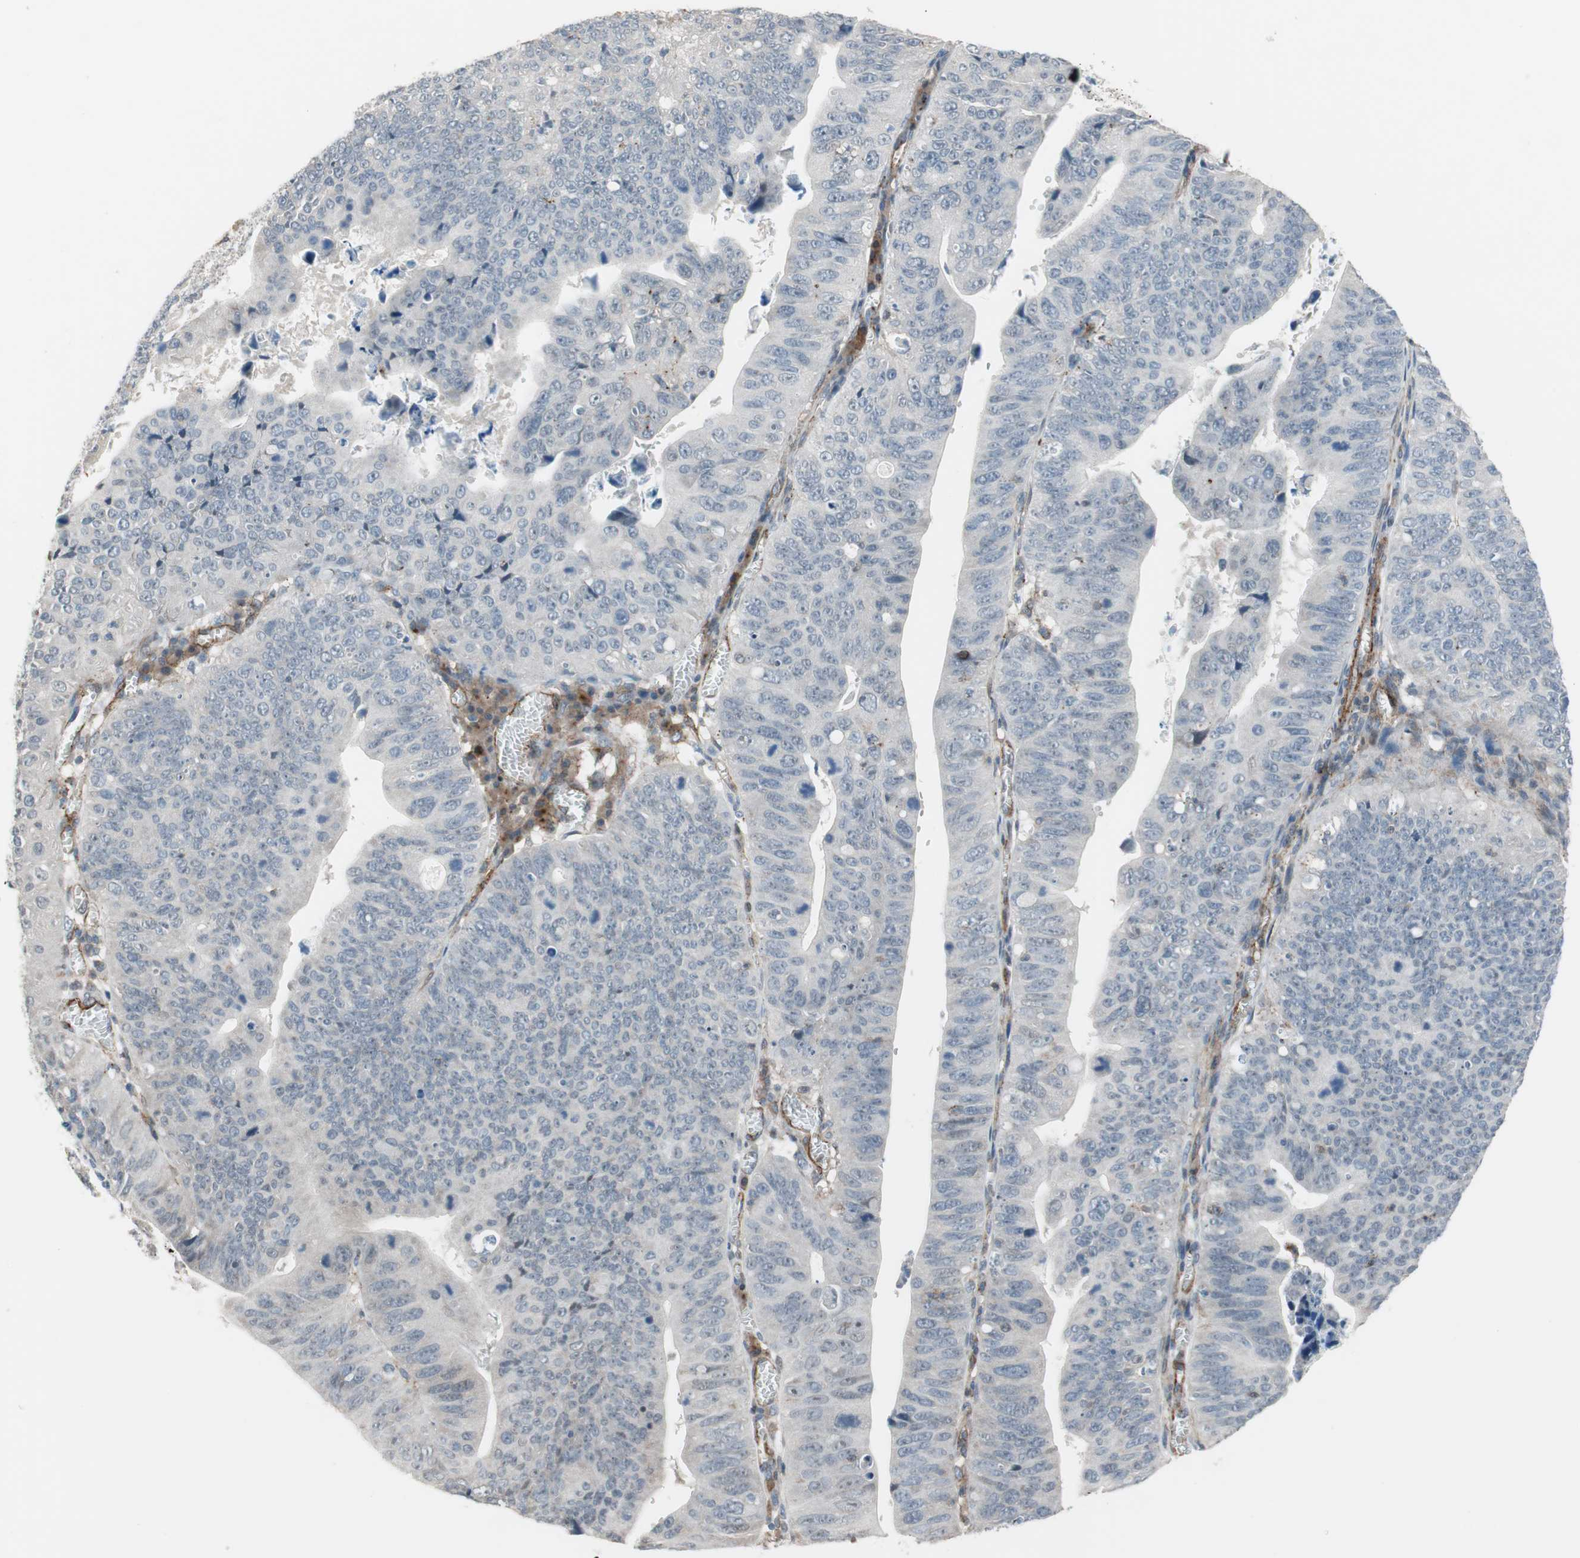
{"staining": {"intensity": "negative", "quantity": "none", "location": "none"}, "tissue": "stomach cancer", "cell_type": "Tumor cells", "image_type": "cancer", "snomed": [{"axis": "morphology", "description": "Adenocarcinoma, NOS"}, {"axis": "topography", "description": "Stomach"}], "caption": "Protein analysis of stomach cancer (adenocarcinoma) reveals no significant positivity in tumor cells. The staining was performed using DAB (3,3'-diaminobenzidine) to visualize the protein expression in brown, while the nuclei were stained in blue with hematoxylin (Magnification: 20x).", "gene": "GRHL1", "patient": {"sex": "male", "age": 59}}